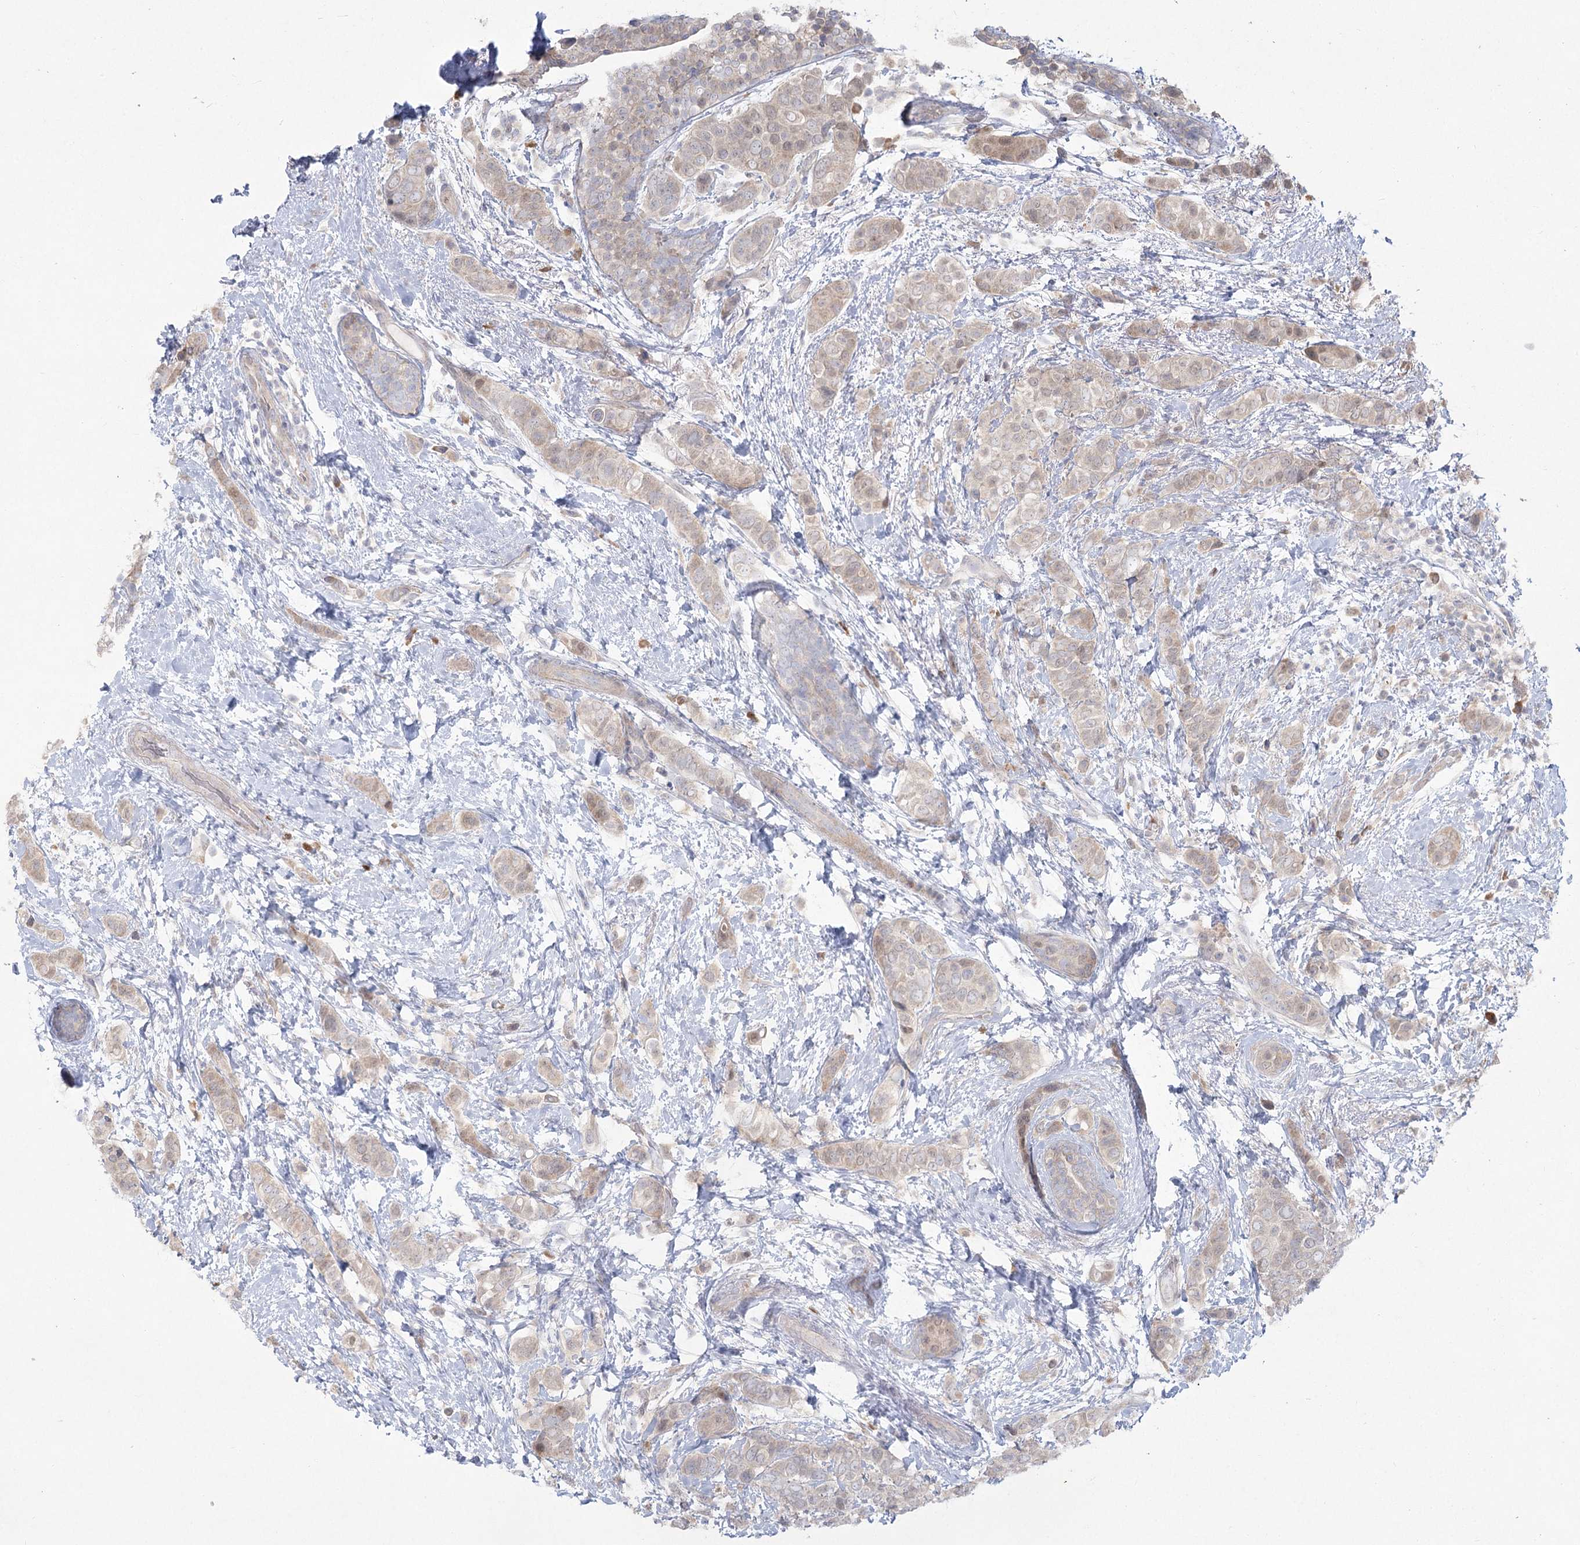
{"staining": {"intensity": "weak", "quantity": "<25%", "location": "cytoplasmic/membranous"}, "tissue": "breast cancer", "cell_type": "Tumor cells", "image_type": "cancer", "snomed": [{"axis": "morphology", "description": "Lobular carcinoma"}, {"axis": "topography", "description": "Breast"}], "caption": "The image demonstrates no staining of tumor cells in breast lobular carcinoma.", "gene": "CAMTA1", "patient": {"sex": "female", "age": 51}}